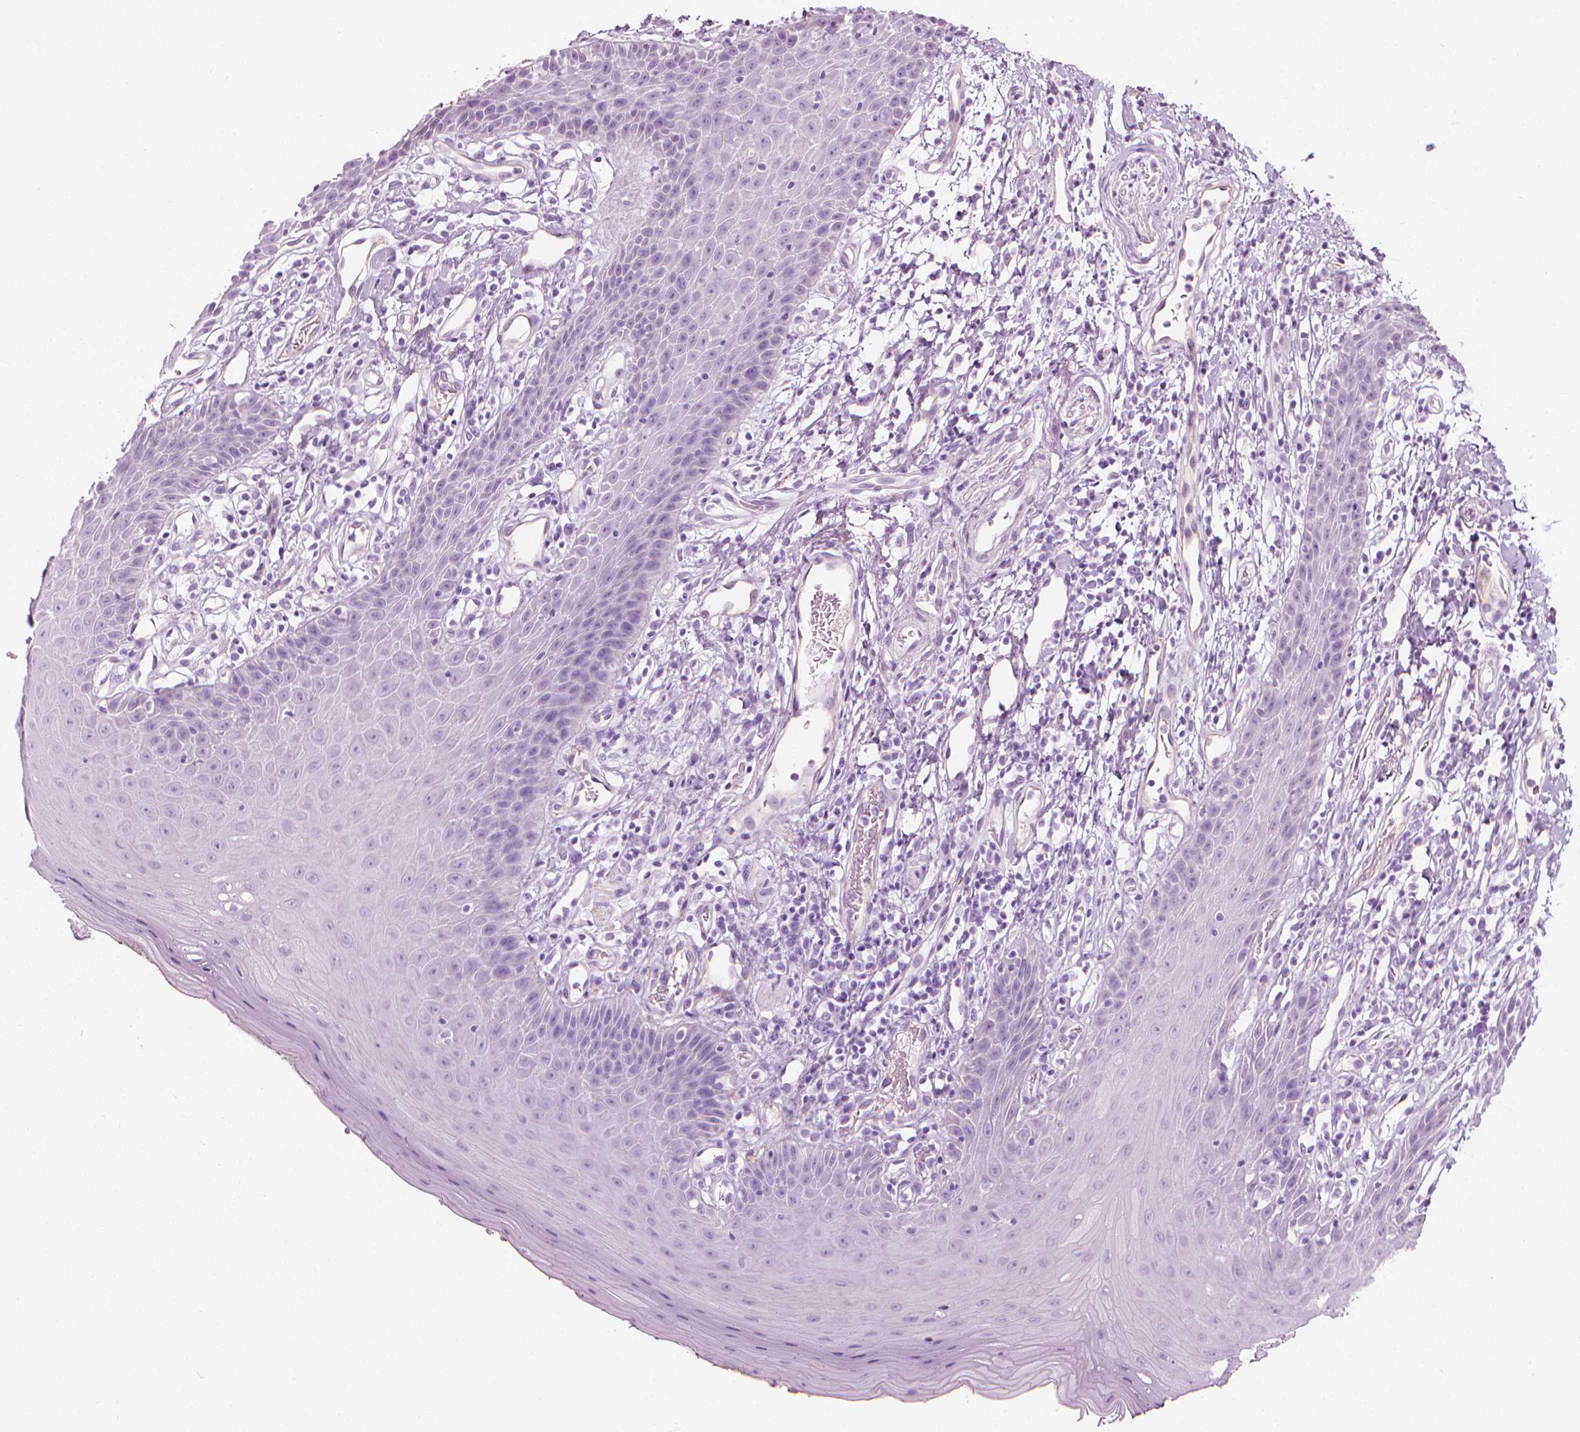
{"staining": {"intensity": "negative", "quantity": "none", "location": "none"}, "tissue": "oral mucosa", "cell_type": "Squamous epithelial cells", "image_type": "normal", "snomed": [{"axis": "morphology", "description": "Normal tissue, NOS"}, {"axis": "topography", "description": "Oral tissue"}, {"axis": "topography", "description": "Tounge, NOS"}], "caption": "Squamous epithelial cells are negative for brown protein staining in unremarkable oral mucosa.", "gene": "SCG3", "patient": {"sex": "female", "age": 59}}